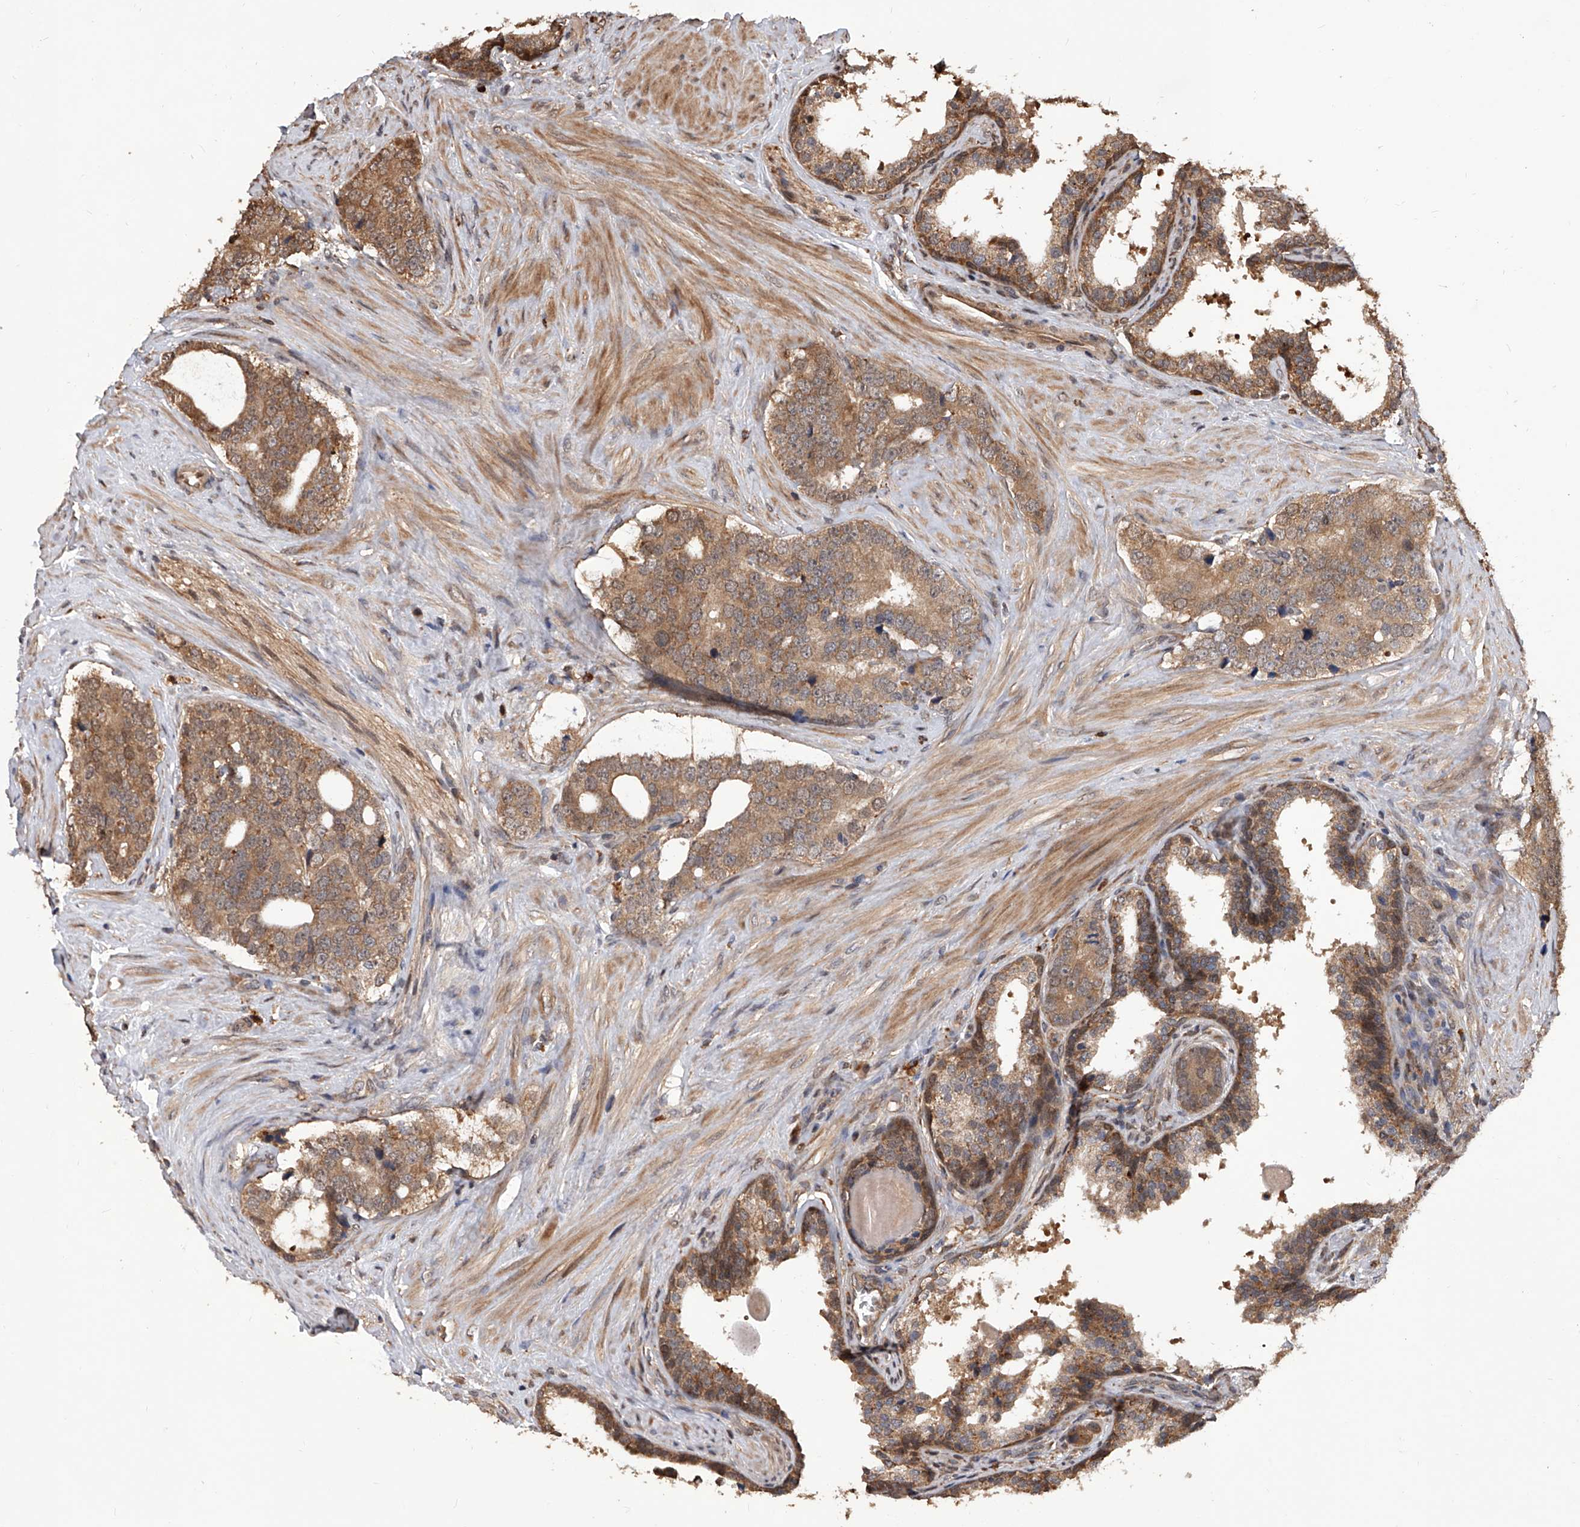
{"staining": {"intensity": "moderate", "quantity": ">75%", "location": "cytoplasmic/membranous,nuclear"}, "tissue": "prostate cancer", "cell_type": "Tumor cells", "image_type": "cancer", "snomed": [{"axis": "morphology", "description": "Adenocarcinoma, High grade"}, {"axis": "topography", "description": "Prostate"}], "caption": "Tumor cells display medium levels of moderate cytoplasmic/membranous and nuclear staining in about >75% of cells in high-grade adenocarcinoma (prostate). Ihc stains the protein in brown and the nuclei are stained blue.", "gene": "GMDS", "patient": {"sex": "male", "age": 56}}